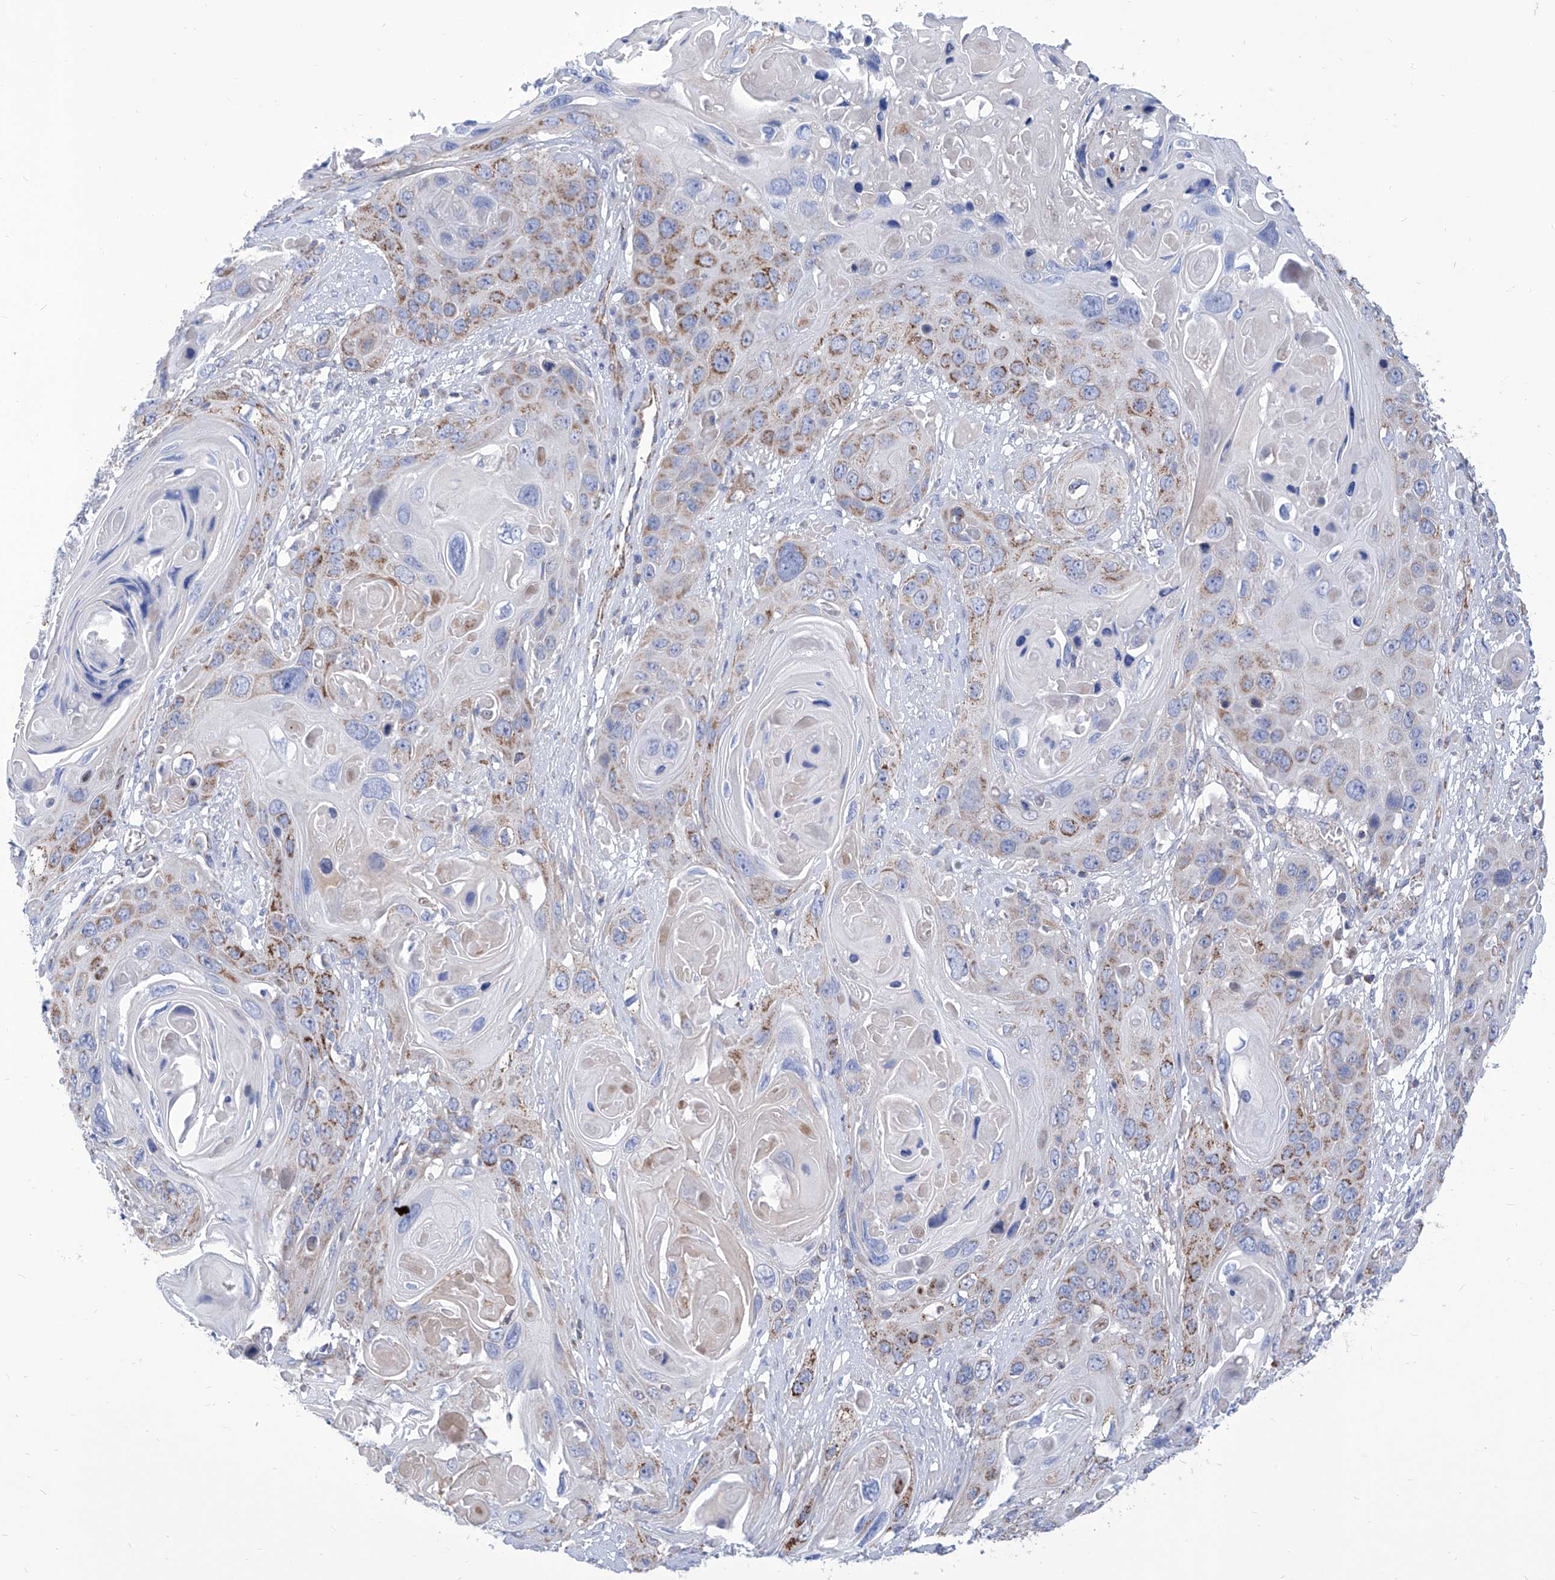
{"staining": {"intensity": "moderate", "quantity": "25%-75%", "location": "cytoplasmic/membranous"}, "tissue": "skin cancer", "cell_type": "Tumor cells", "image_type": "cancer", "snomed": [{"axis": "morphology", "description": "Squamous cell carcinoma, NOS"}, {"axis": "topography", "description": "Skin"}], "caption": "IHC of human skin cancer (squamous cell carcinoma) exhibits medium levels of moderate cytoplasmic/membranous staining in about 25%-75% of tumor cells. (DAB = brown stain, brightfield microscopy at high magnification).", "gene": "SRBD1", "patient": {"sex": "male", "age": 55}}